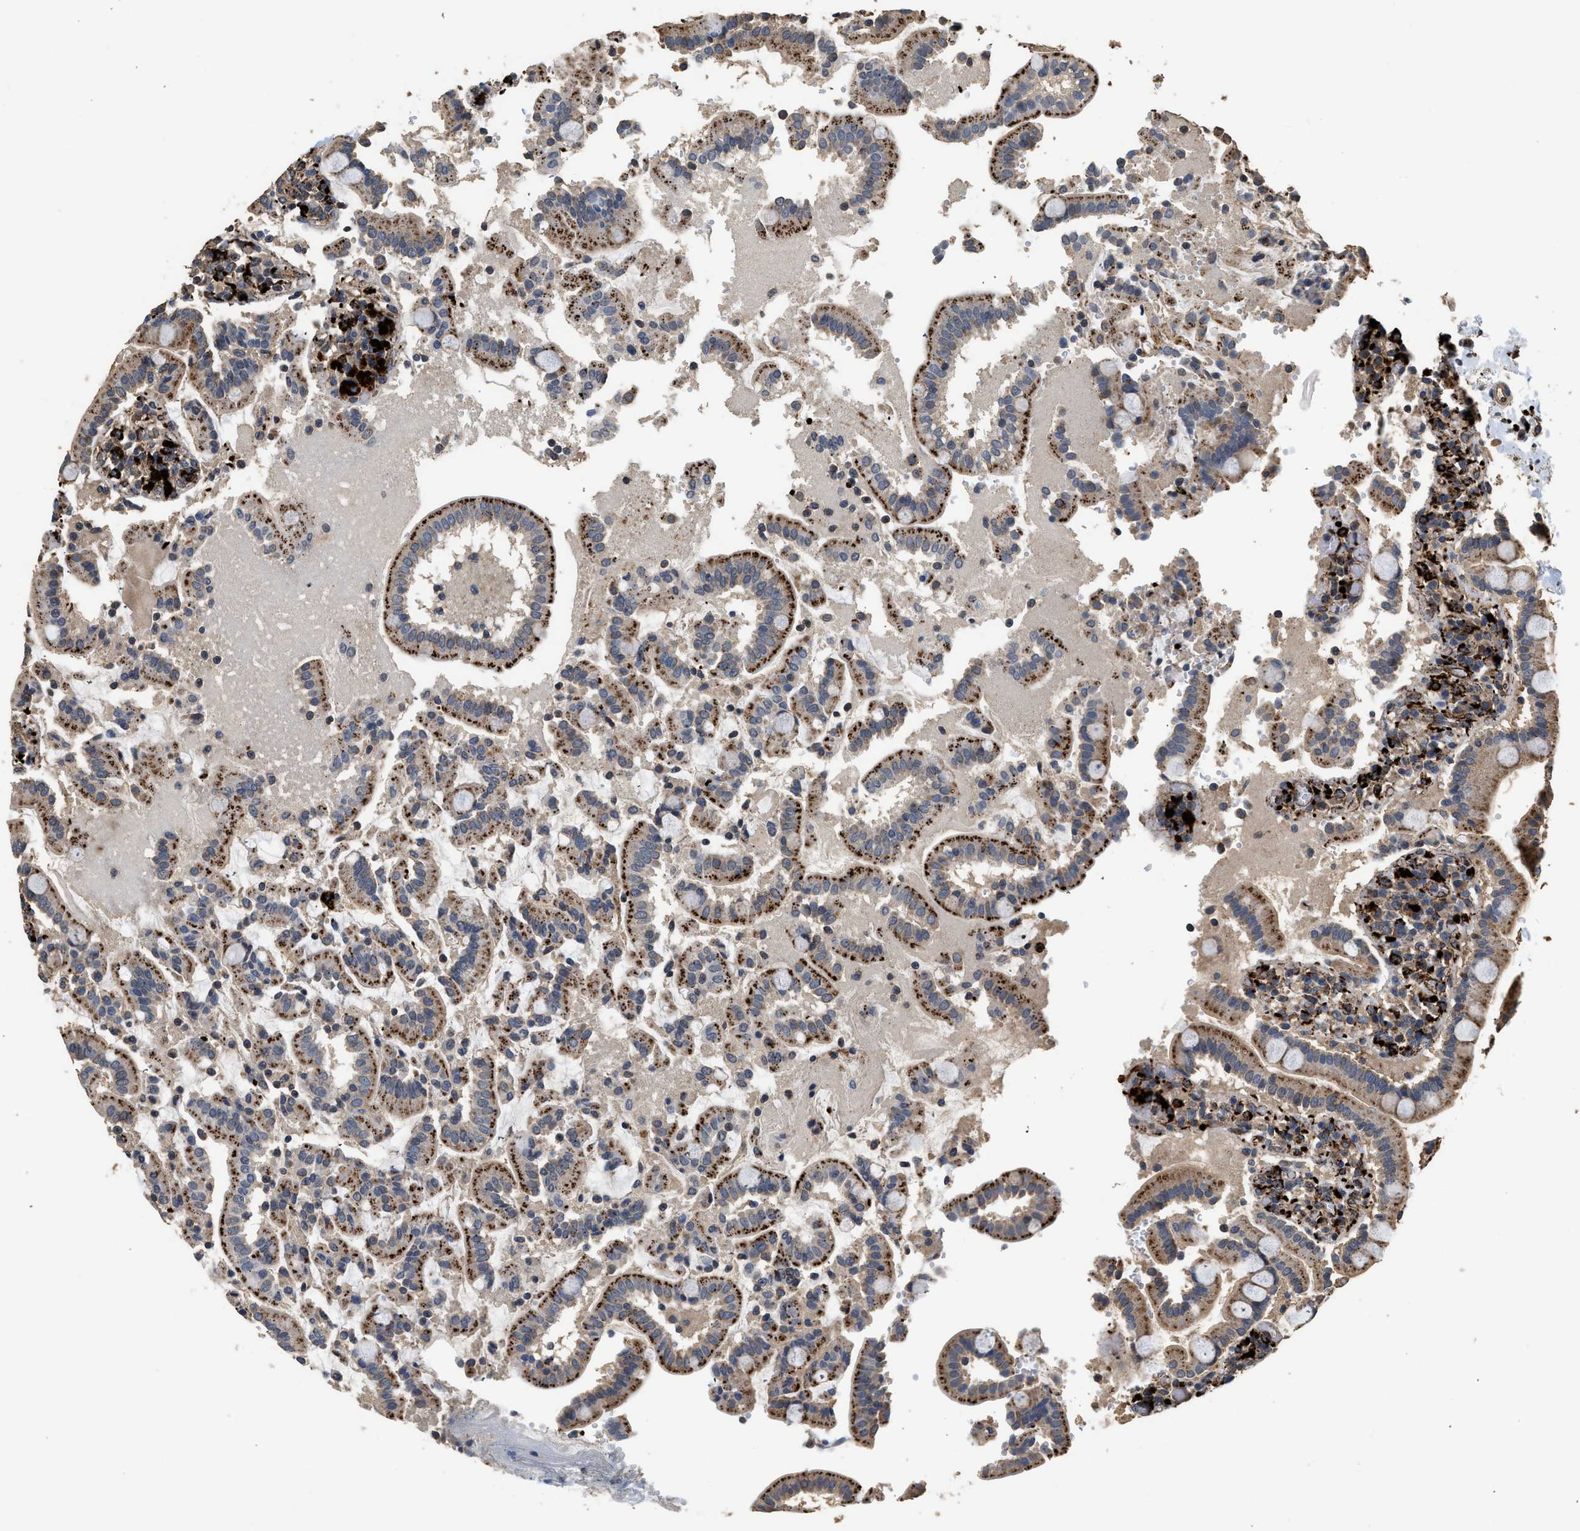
{"staining": {"intensity": "strong", "quantity": ">75%", "location": "cytoplasmic/membranous"}, "tissue": "duodenum", "cell_type": "Glandular cells", "image_type": "normal", "snomed": [{"axis": "morphology", "description": "Normal tissue, NOS"}, {"axis": "topography", "description": "Small intestine, NOS"}], "caption": "A high-resolution micrograph shows immunohistochemistry (IHC) staining of normal duodenum, which demonstrates strong cytoplasmic/membranous expression in approximately >75% of glandular cells.", "gene": "CTSV", "patient": {"sex": "female", "age": 71}}